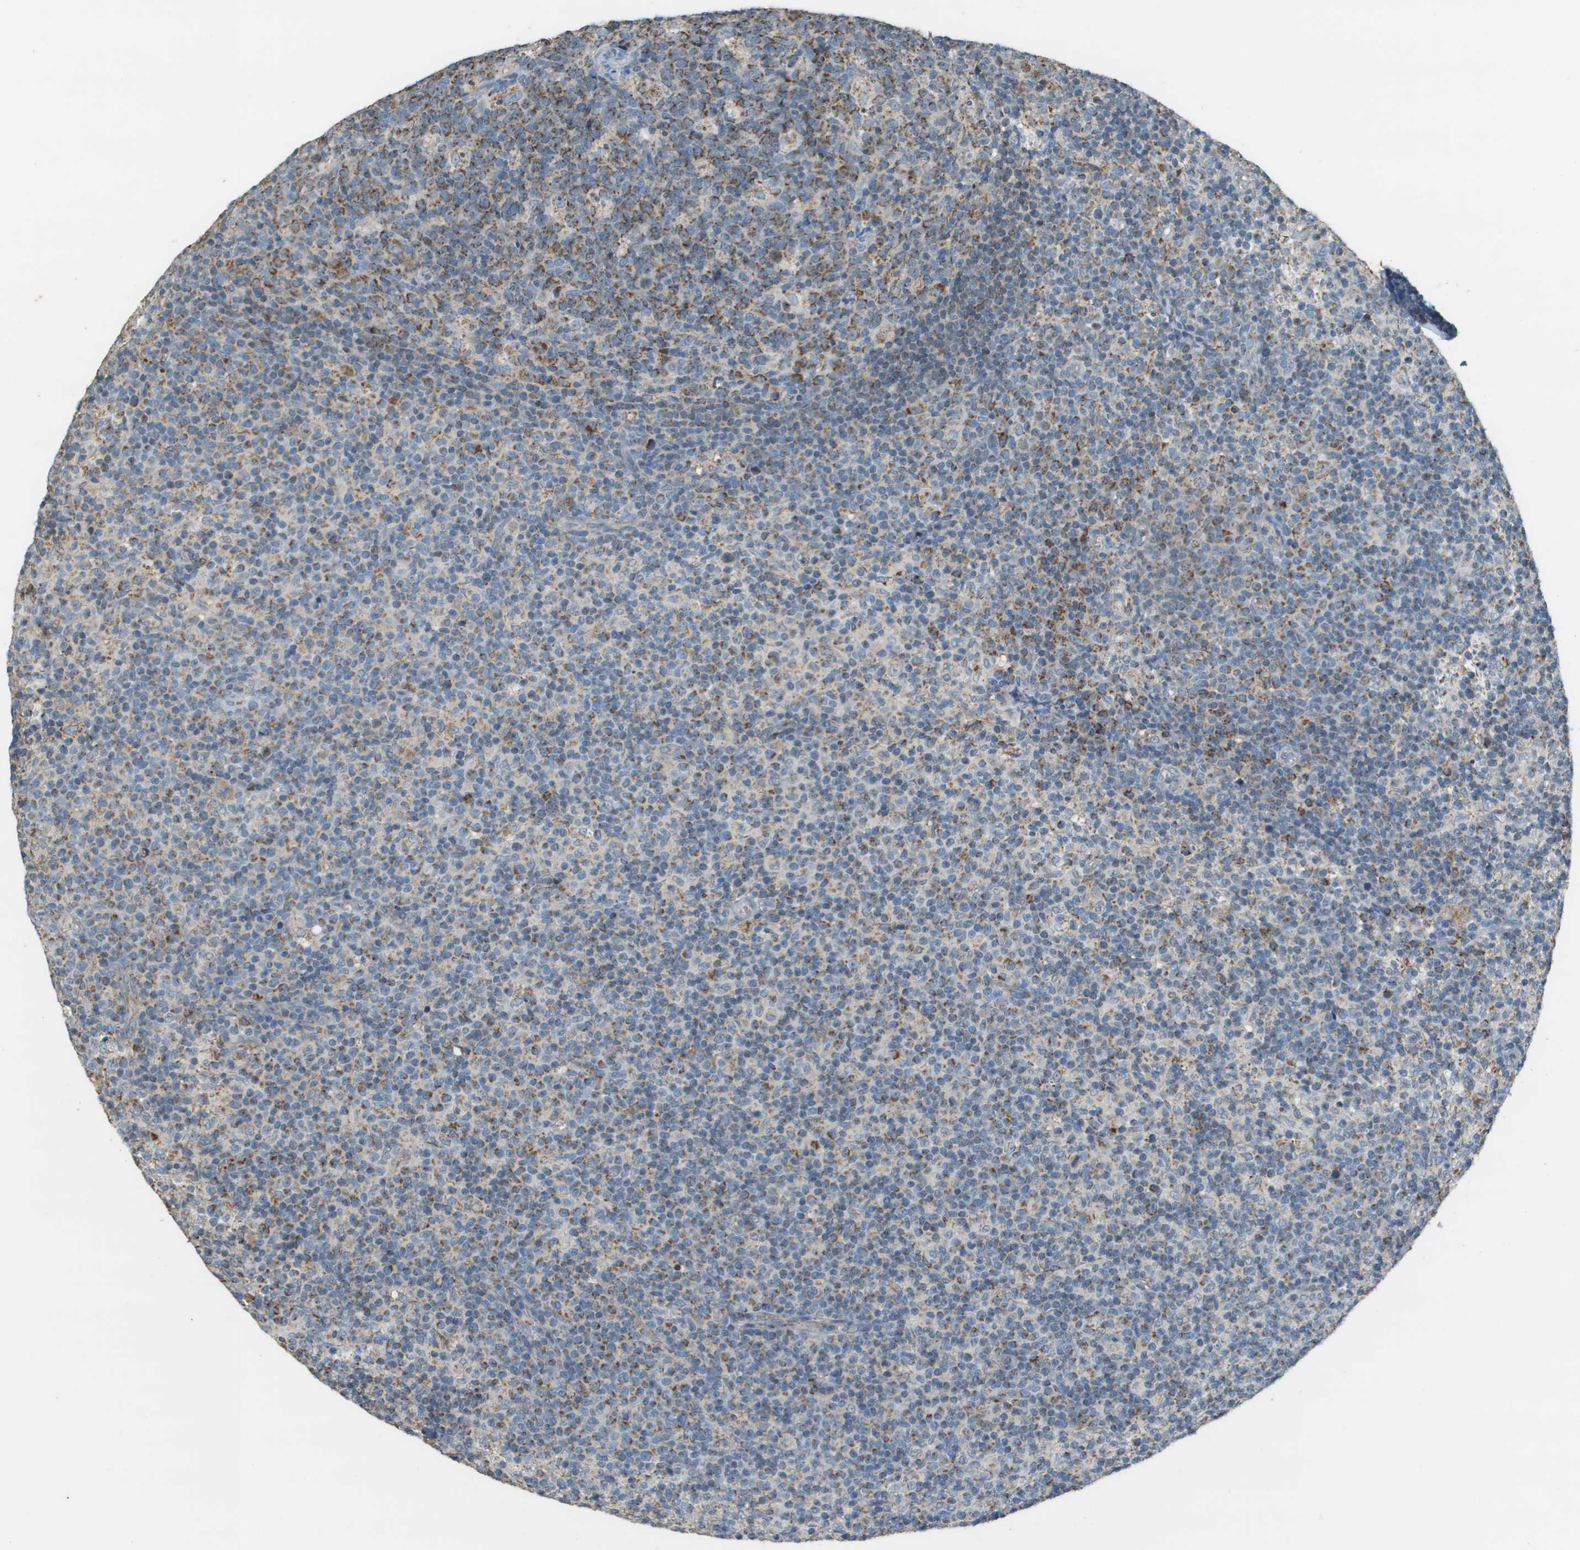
{"staining": {"intensity": "moderate", "quantity": "<25%", "location": "cytoplasmic/membranous"}, "tissue": "lymph node", "cell_type": "Germinal center cells", "image_type": "normal", "snomed": [{"axis": "morphology", "description": "Normal tissue, NOS"}, {"axis": "morphology", "description": "Inflammation, NOS"}, {"axis": "topography", "description": "Lymph node"}], "caption": "Brown immunohistochemical staining in unremarkable lymph node exhibits moderate cytoplasmic/membranous staining in approximately <25% of germinal center cells. (DAB IHC with brightfield microscopy, high magnification).", "gene": "FH", "patient": {"sex": "male", "age": 55}}